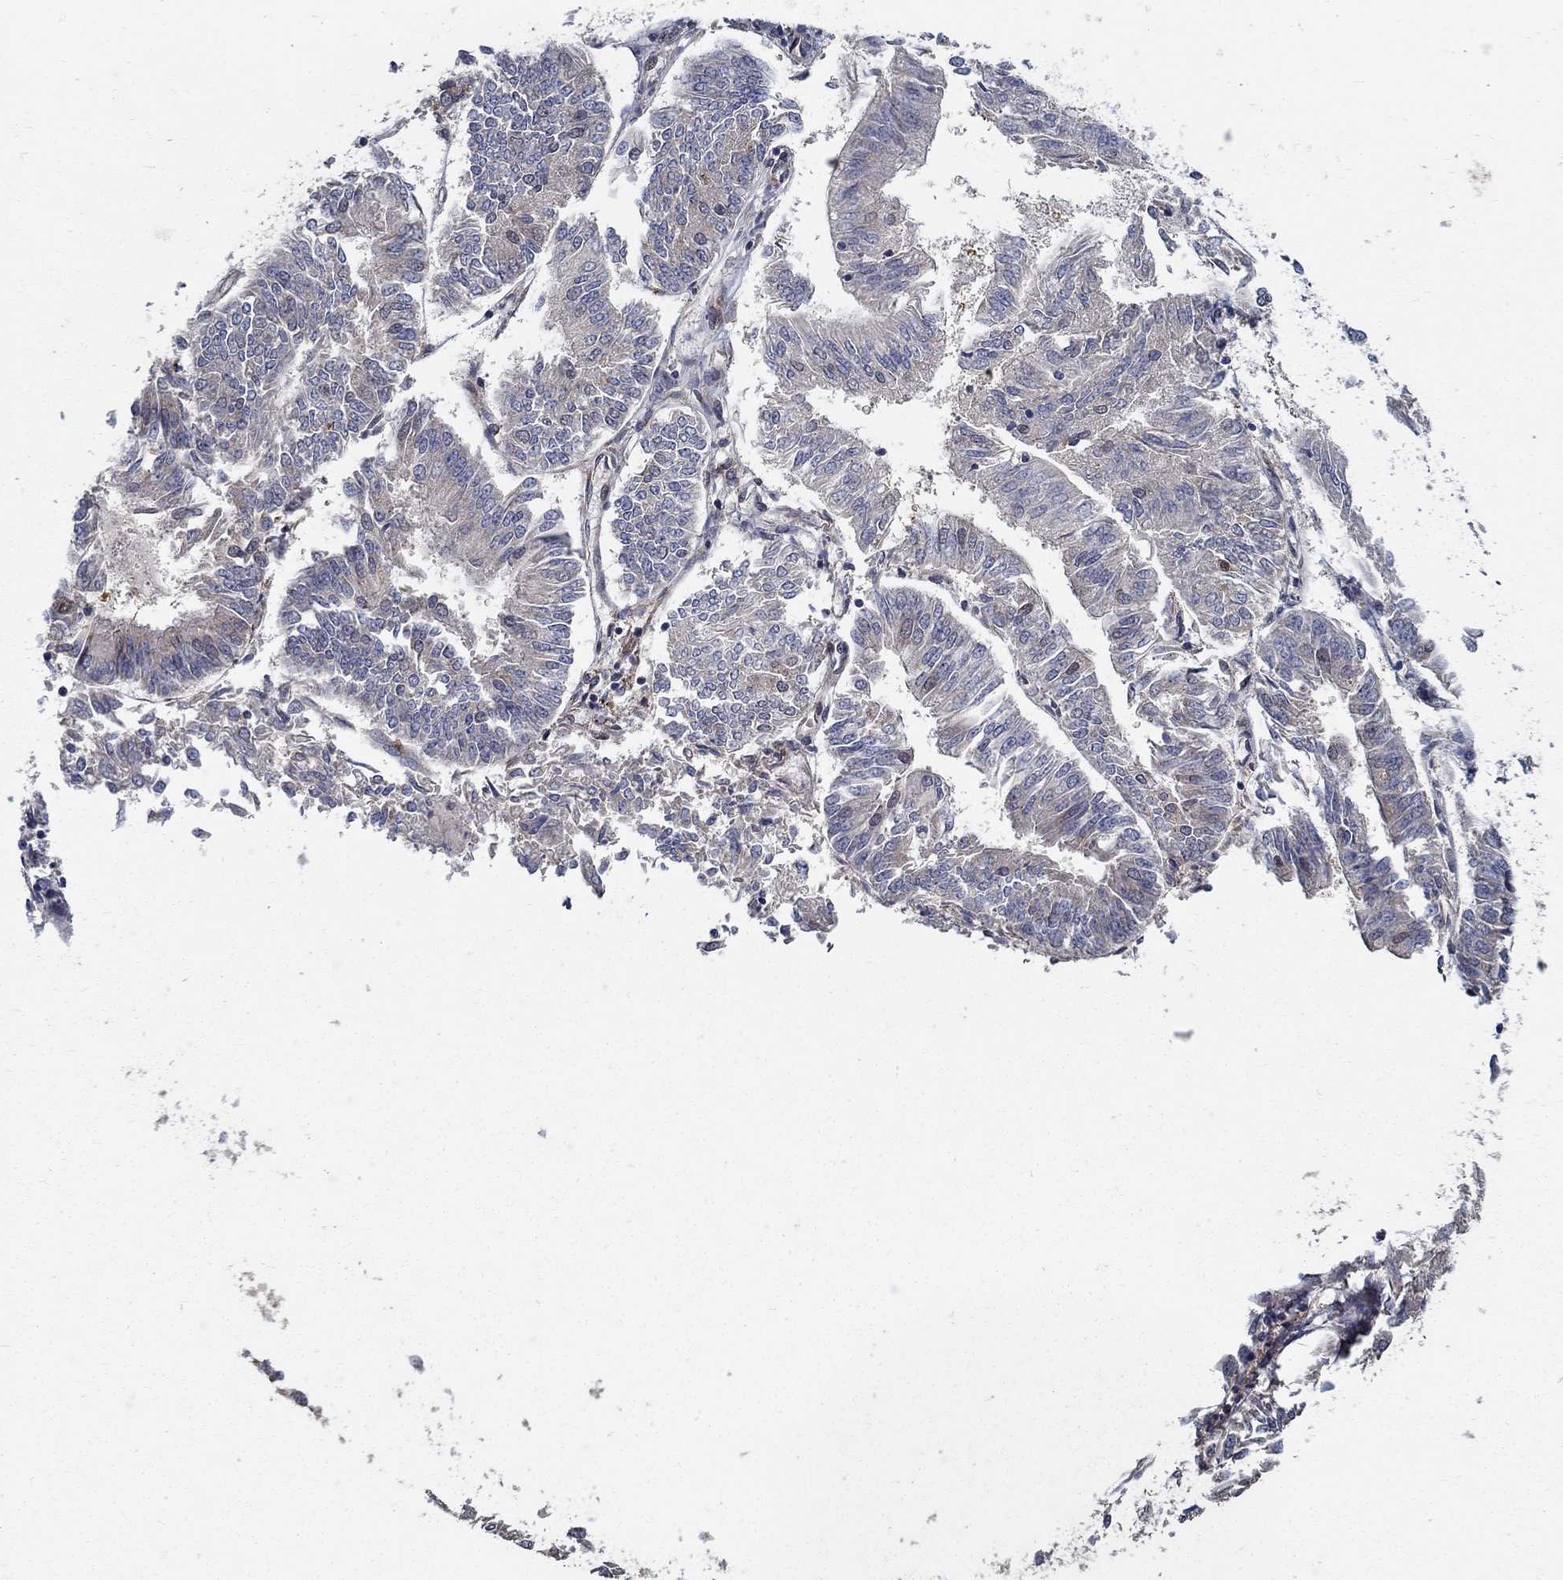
{"staining": {"intensity": "negative", "quantity": "none", "location": "none"}, "tissue": "endometrial cancer", "cell_type": "Tumor cells", "image_type": "cancer", "snomed": [{"axis": "morphology", "description": "Adenocarcinoma, NOS"}, {"axis": "topography", "description": "Endometrium"}], "caption": "DAB immunohistochemical staining of human endometrial cancer (adenocarcinoma) shows no significant expression in tumor cells. The staining was performed using DAB to visualize the protein expression in brown, while the nuclei were stained in blue with hematoxylin (Magnification: 20x).", "gene": "ZNF594", "patient": {"sex": "female", "age": 58}}